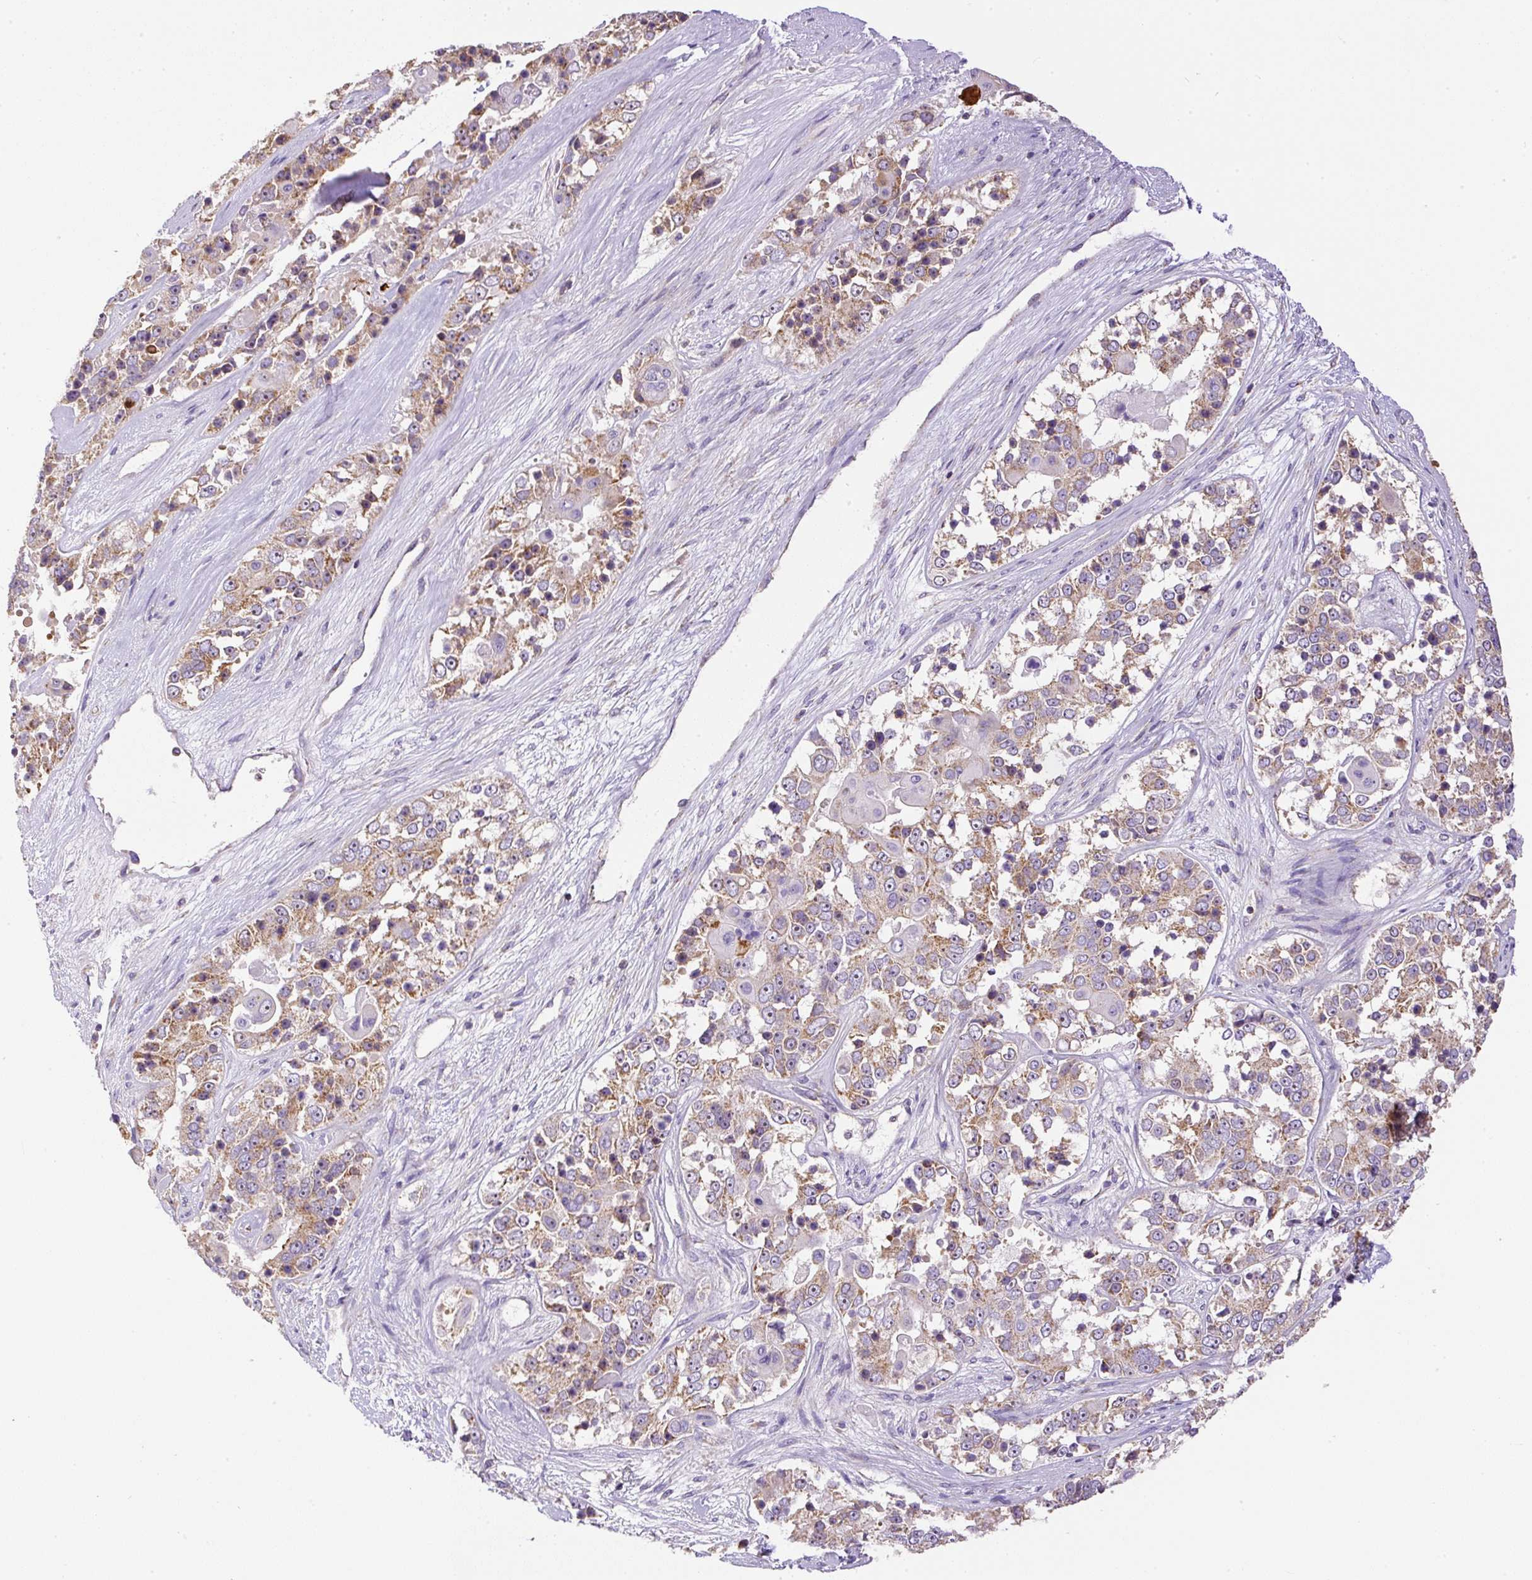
{"staining": {"intensity": "moderate", "quantity": "25%-75%", "location": "cytoplasmic/membranous"}, "tissue": "ovarian cancer", "cell_type": "Tumor cells", "image_type": "cancer", "snomed": [{"axis": "morphology", "description": "Carcinoma, endometroid"}, {"axis": "topography", "description": "Ovary"}], "caption": "The image demonstrates a brown stain indicating the presence of a protein in the cytoplasmic/membranous of tumor cells in ovarian cancer (endometroid carcinoma).", "gene": "NDUFAF2", "patient": {"sex": "female", "age": 51}}